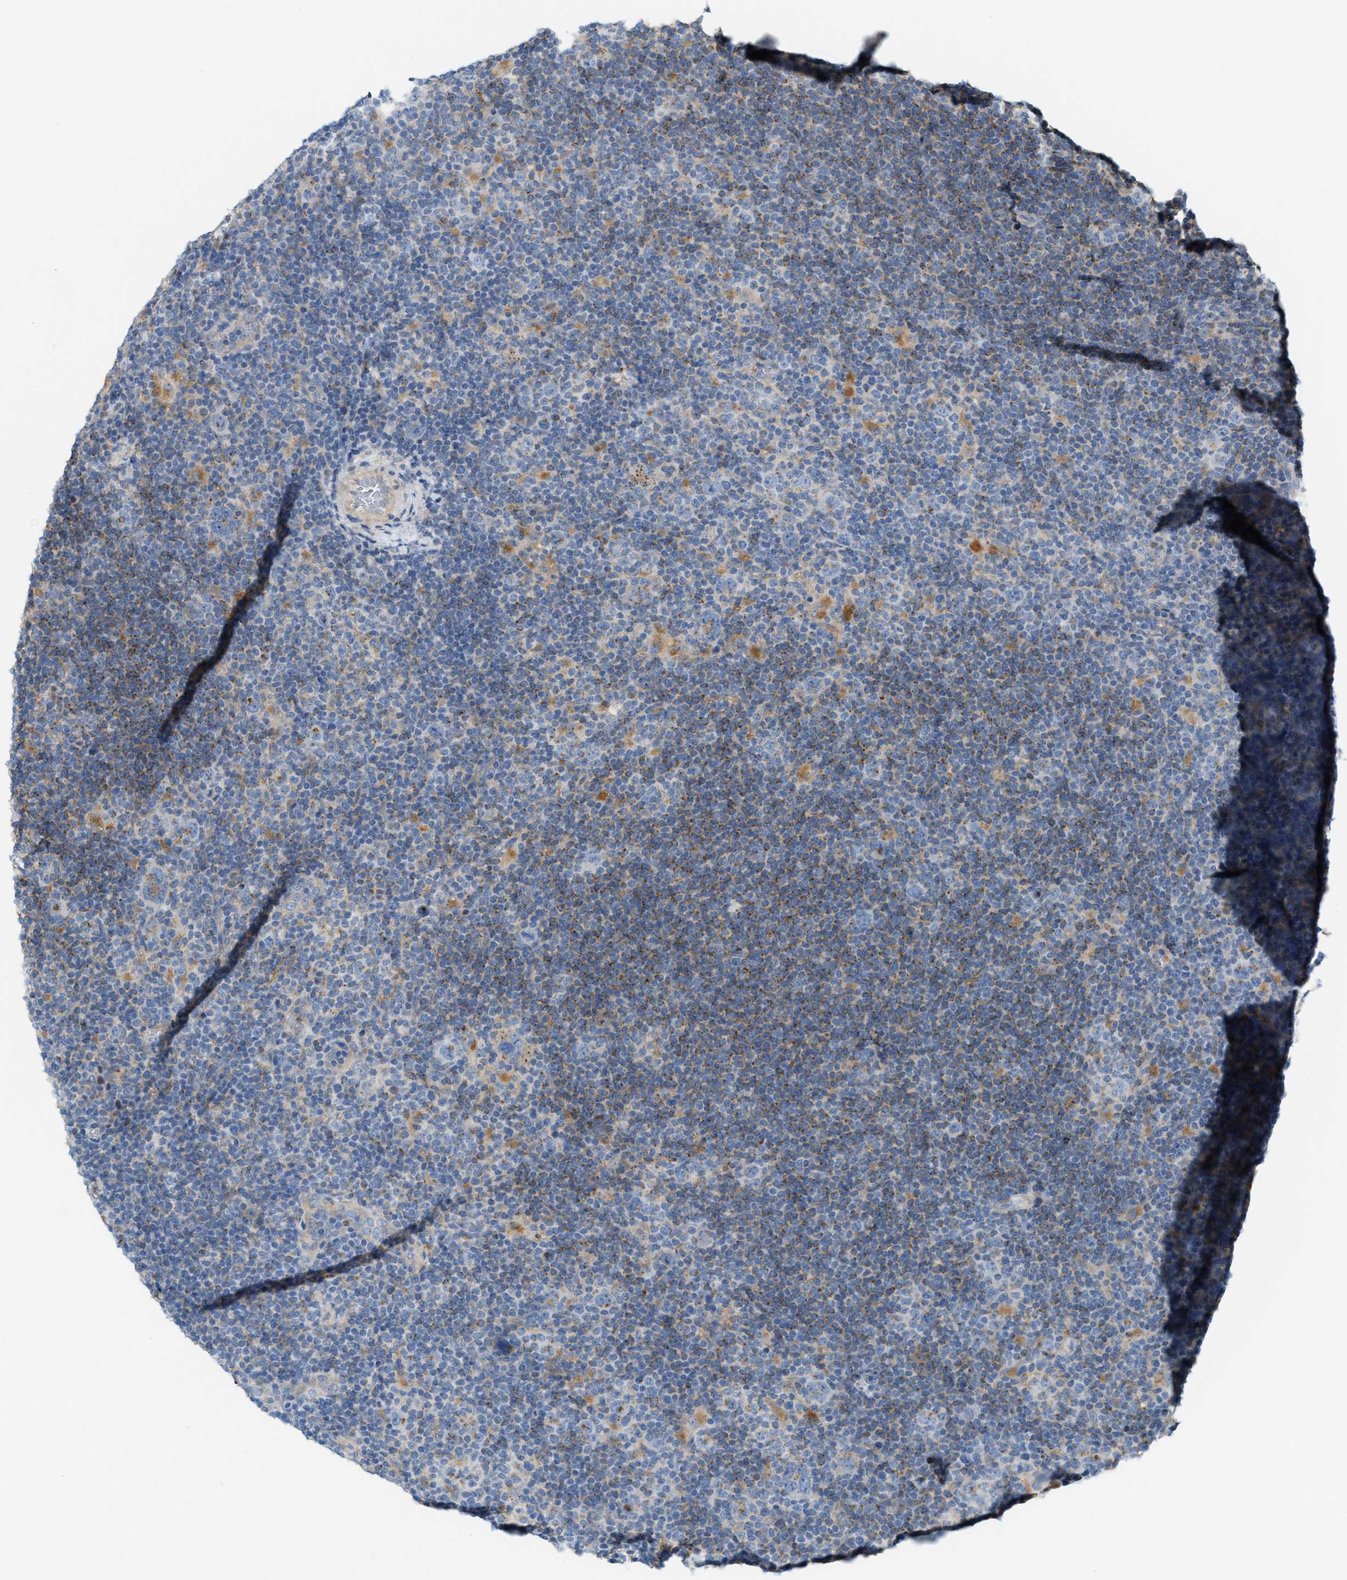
{"staining": {"intensity": "weak", "quantity": "<25%", "location": "cytoplasmic/membranous"}, "tissue": "lymphoma", "cell_type": "Tumor cells", "image_type": "cancer", "snomed": [{"axis": "morphology", "description": "Hodgkin's disease, NOS"}, {"axis": "topography", "description": "Lymph node"}], "caption": "Human lymphoma stained for a protein using immunohistochemistry reveals no positivity in tumor cells.", "gene": "LMBRD1", "patient": {"sex": "female", "age": 57}}